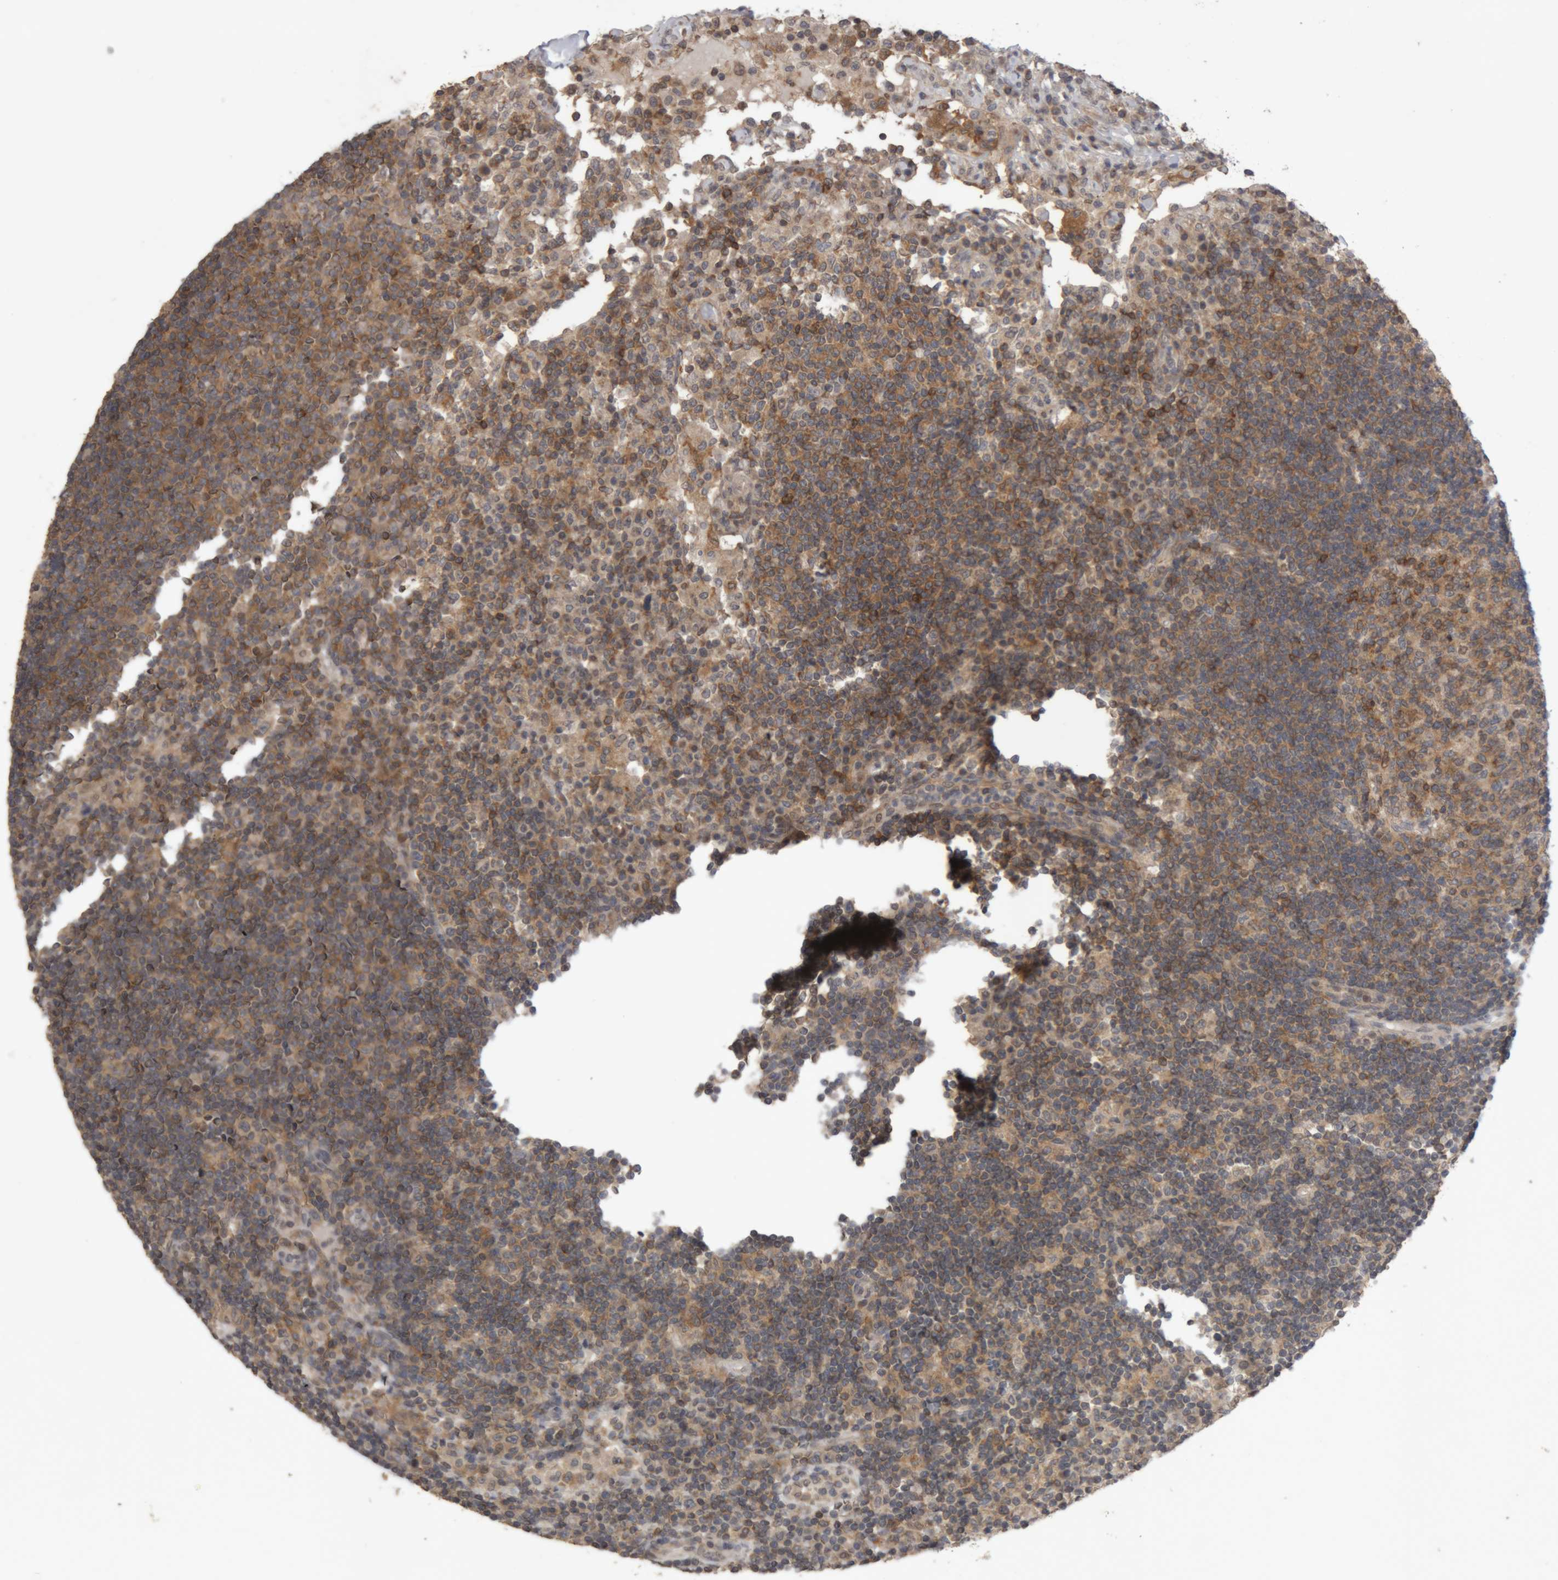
{"staining": {"intensity": "moderate", "quantity": "25%-75%", "location": "cytoplasmic/membranous"}, "tissue": "lymph node", "cell_type": "Germinal center cells", "image_type": "normal", "snomed": [{"axis": "morphology", "description": "Normal tissue, NOS"}, {"axis": "topography", "description": "Lymph node"}], "caption": "The micrograph exhibits a brown stain indicating the presence of a protein in the cytoplasmic/membranous of germinal center cells in lymph node.", "gene": "NFATC2", "patient": {"sex": "female", "age": 53}}